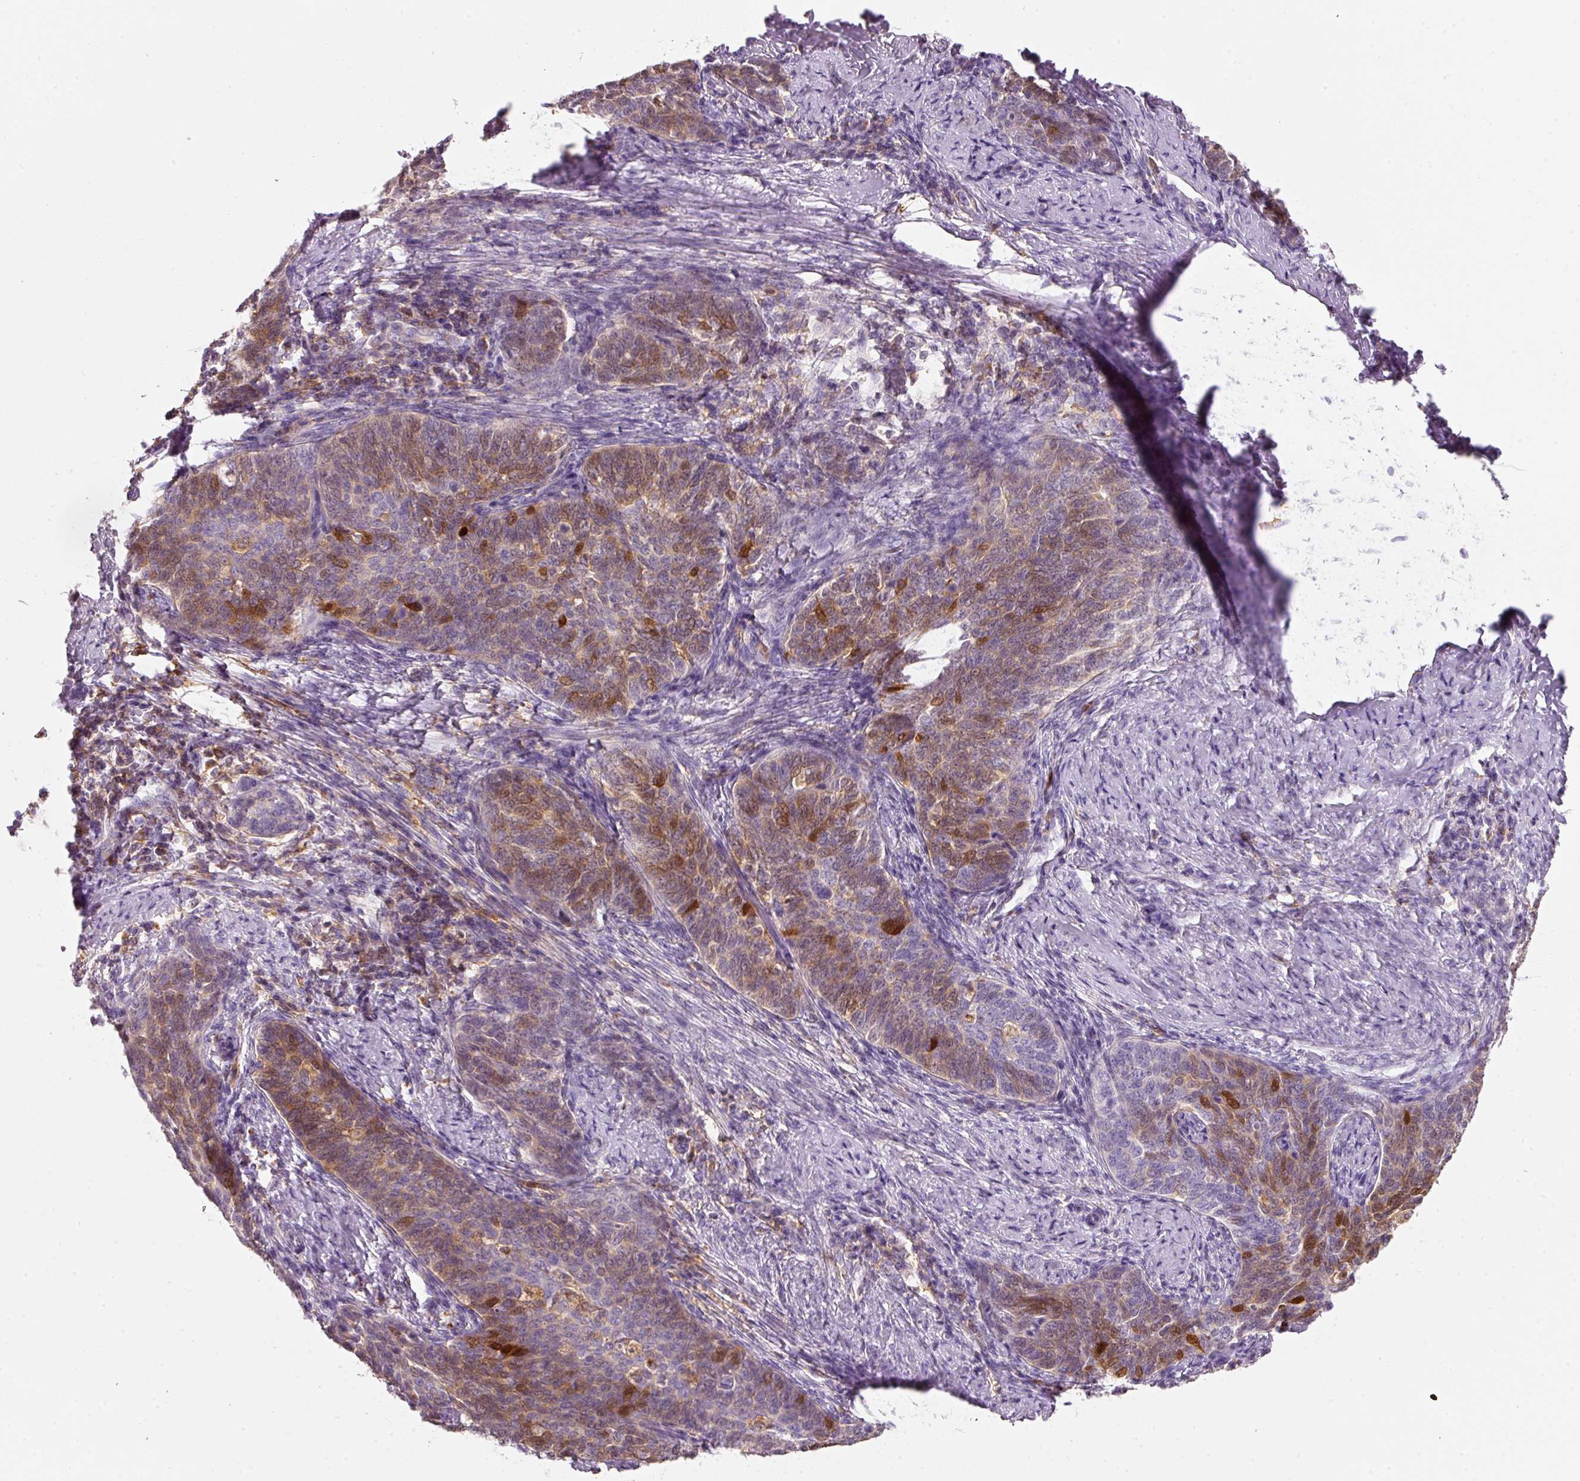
{"staining": {"intensity": "strong", "quantity": "<25%", "location": "cytoplasmic/membranous"}, "tissue": "cervical cancer", "cell_type": "Tumor cells", "image_type": "cancer", "snomed": [{"axis": "morphology", "description": "Squamous cell carcinoma, NOS"}, {"axis": "topography", "description": "Cervix"}], "caption": "Strong cytoplasmic/membranous protein staining is identified in about <25% of tumor cells in squamous cell carcinoma (cervical). The staining is performed using DAB brown chromogen to label protein expression. The nuclei are counter-stained blue using hematoxylin.", "gene": "IQGAP2", "patient": {"sex": "female", "age": 39}}